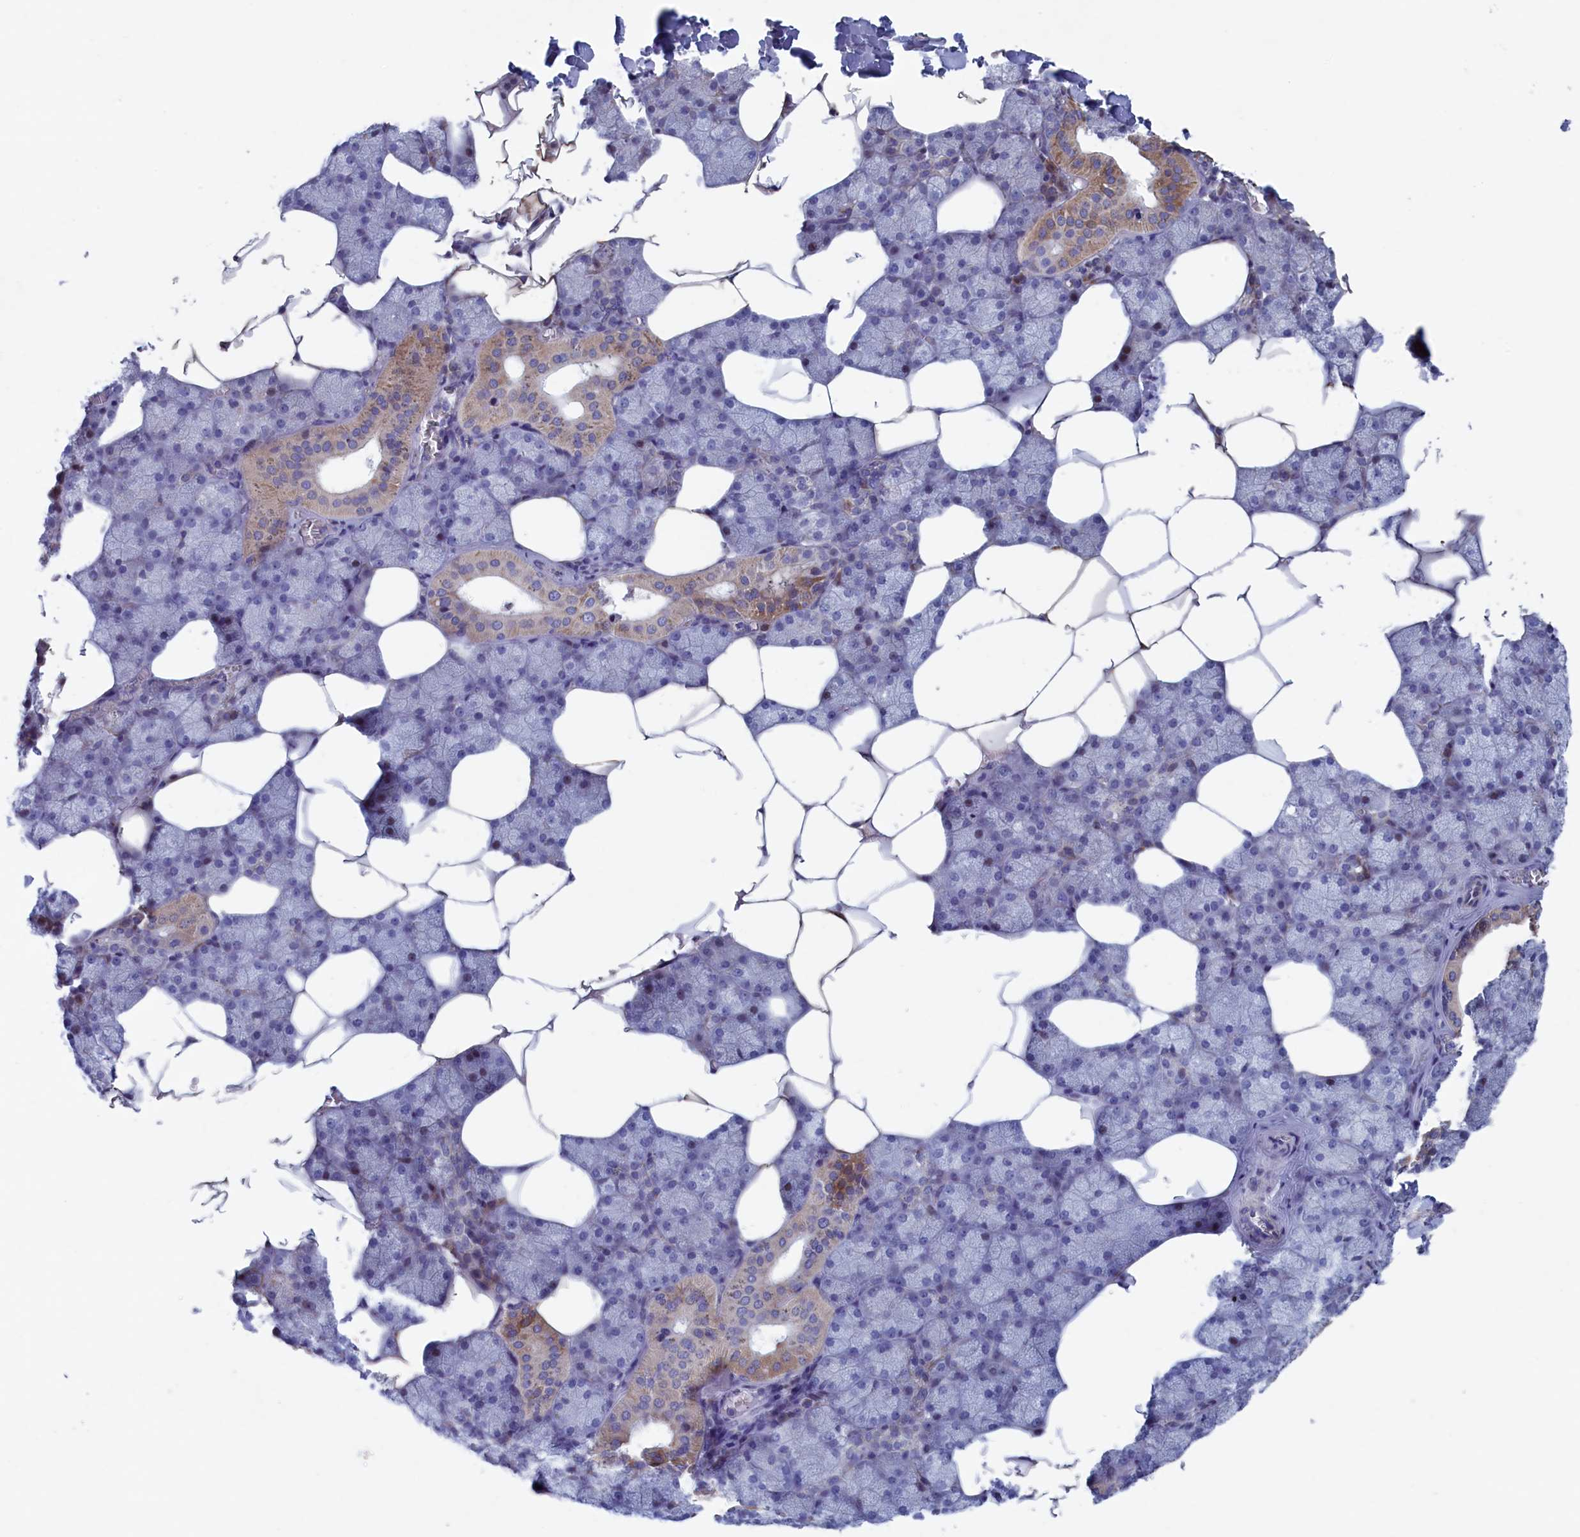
{"staining": {"intensity": "moderate", "quantity": "<25%", "location": "cytoplasmic/membranous"}, "tissue": "salivary gland", "cell_type": "Glandular cells", "image_type": "normal", "snomed": [{"axis": "morphology", "description": "Normal tissue, NOS"}, {"axis": "topography", "description": "Salivary gland"}], "caption": "This micrograph shows immunohistochemistry staining of benign human salivary gland, with low moderate cytoplasmic/membranous staining in approximately <25% of glandular cells.", "gene": "NIBAN3", "patient": {"sex": "male", "age": 62}}